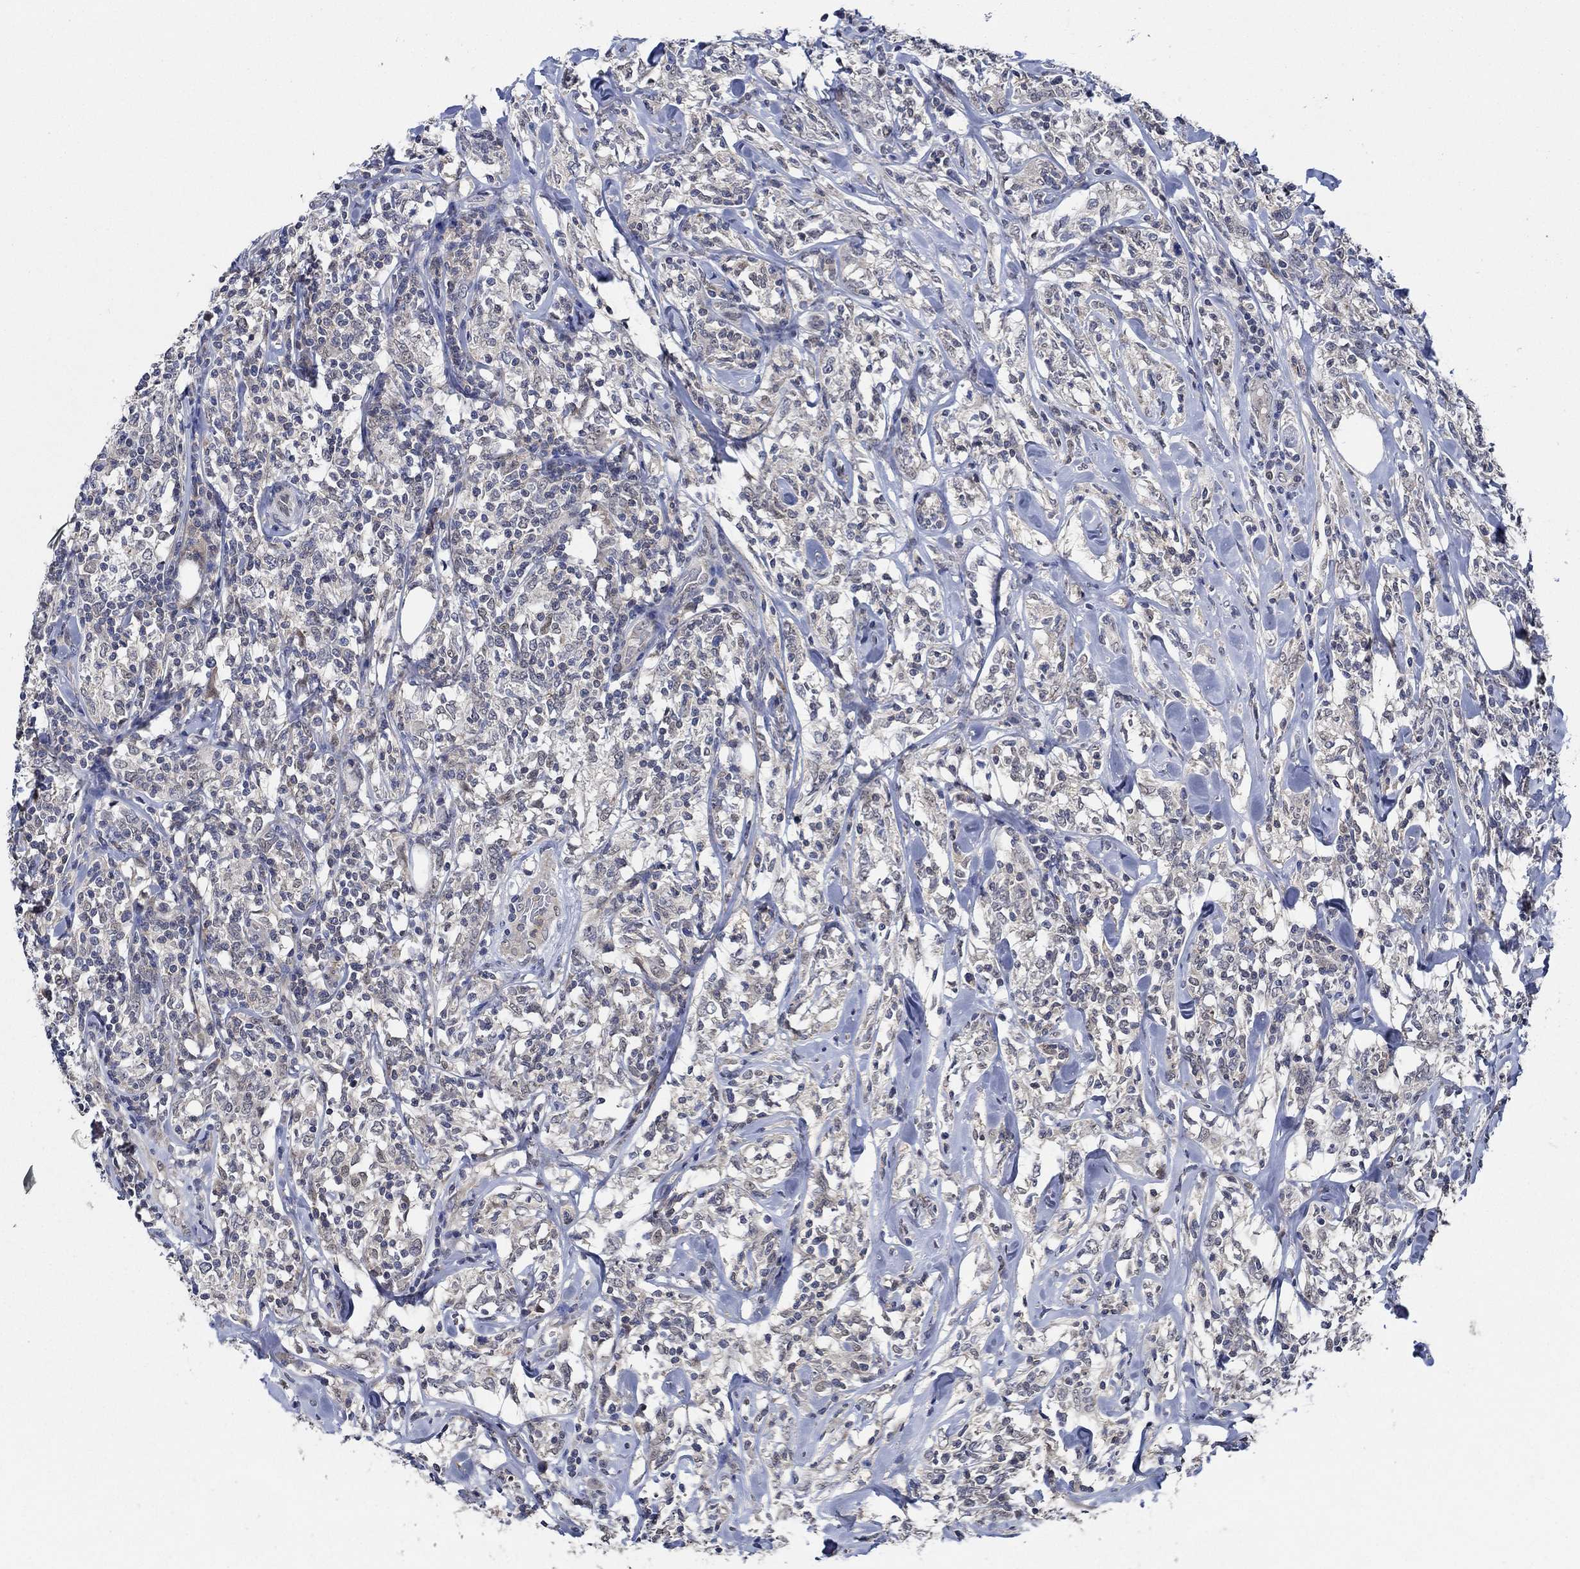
{"staining": {"intensity": "negative", "quantity": "none", "location": "none"}, "tissue": "lymphoma", "cell_type": "Tumor cells", "image_type": "cancer", "snomed": [{"axis": "morphology", "description": "Malignant lymphoma, non-Hodgkin's type, High grade"}, {"axis": "topography", "description": "Lymph node"}], "caption": "There is no significant positivity in tumor cells of malignant lymphoma, non-Hodgkin's type (high-grade).", "gene": "DACT1", "patient": {"sex": "female", "age": 84}}